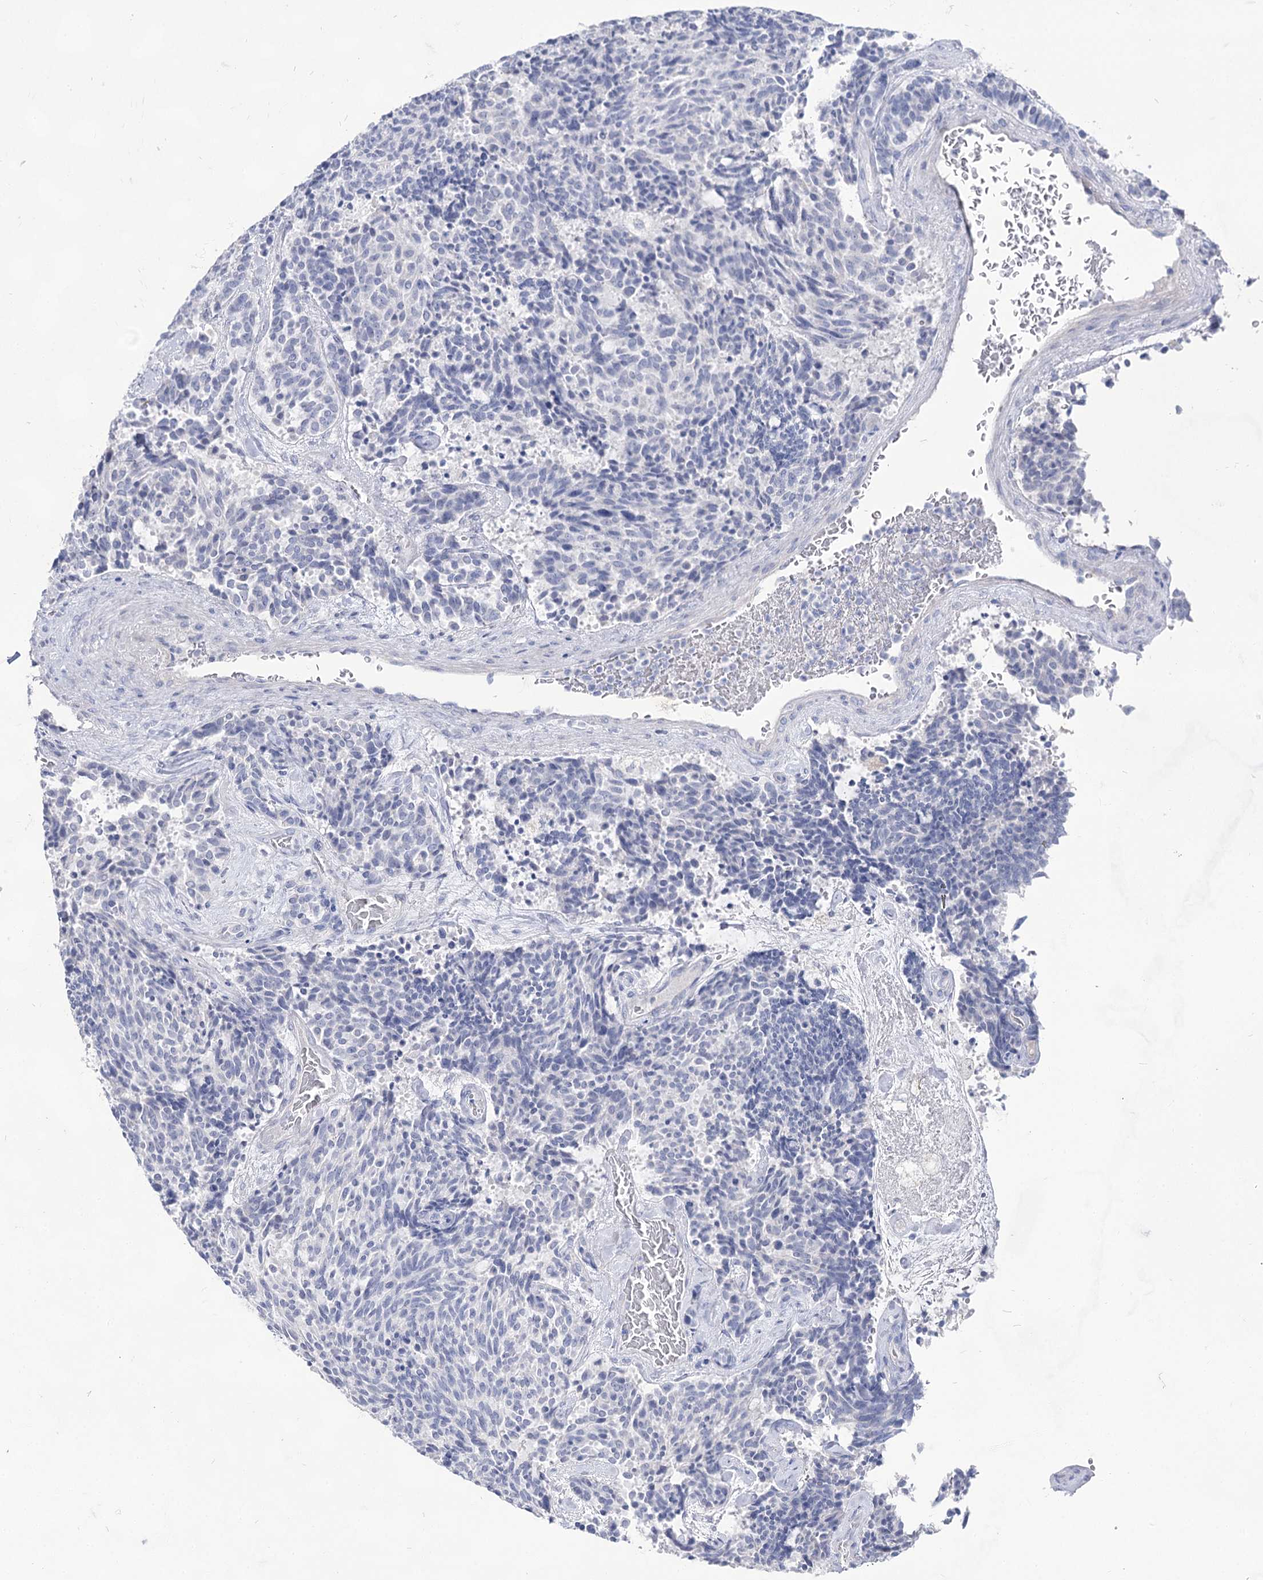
{"staining": {"intensity": "negative", "quantity": "none", "location": "none"}, "tissue": "carcinoid", "cell_type": "Tumor cells", "image_type": "cancer", "snomed": [{"axis": "morphology", "description": "Carcinoid, malignant, NOS"}, {"axis": "topography", "description": "Pancreas"}], "caption": "Protein analysis of carcinoid displays no significant staining in tumor cells. (DAB immunohistochemistry (IHC) visualized using brightfield microscopy, high magnification).", "gene": "ACRV1", "patient": {"sex": "female", "age": 54}}